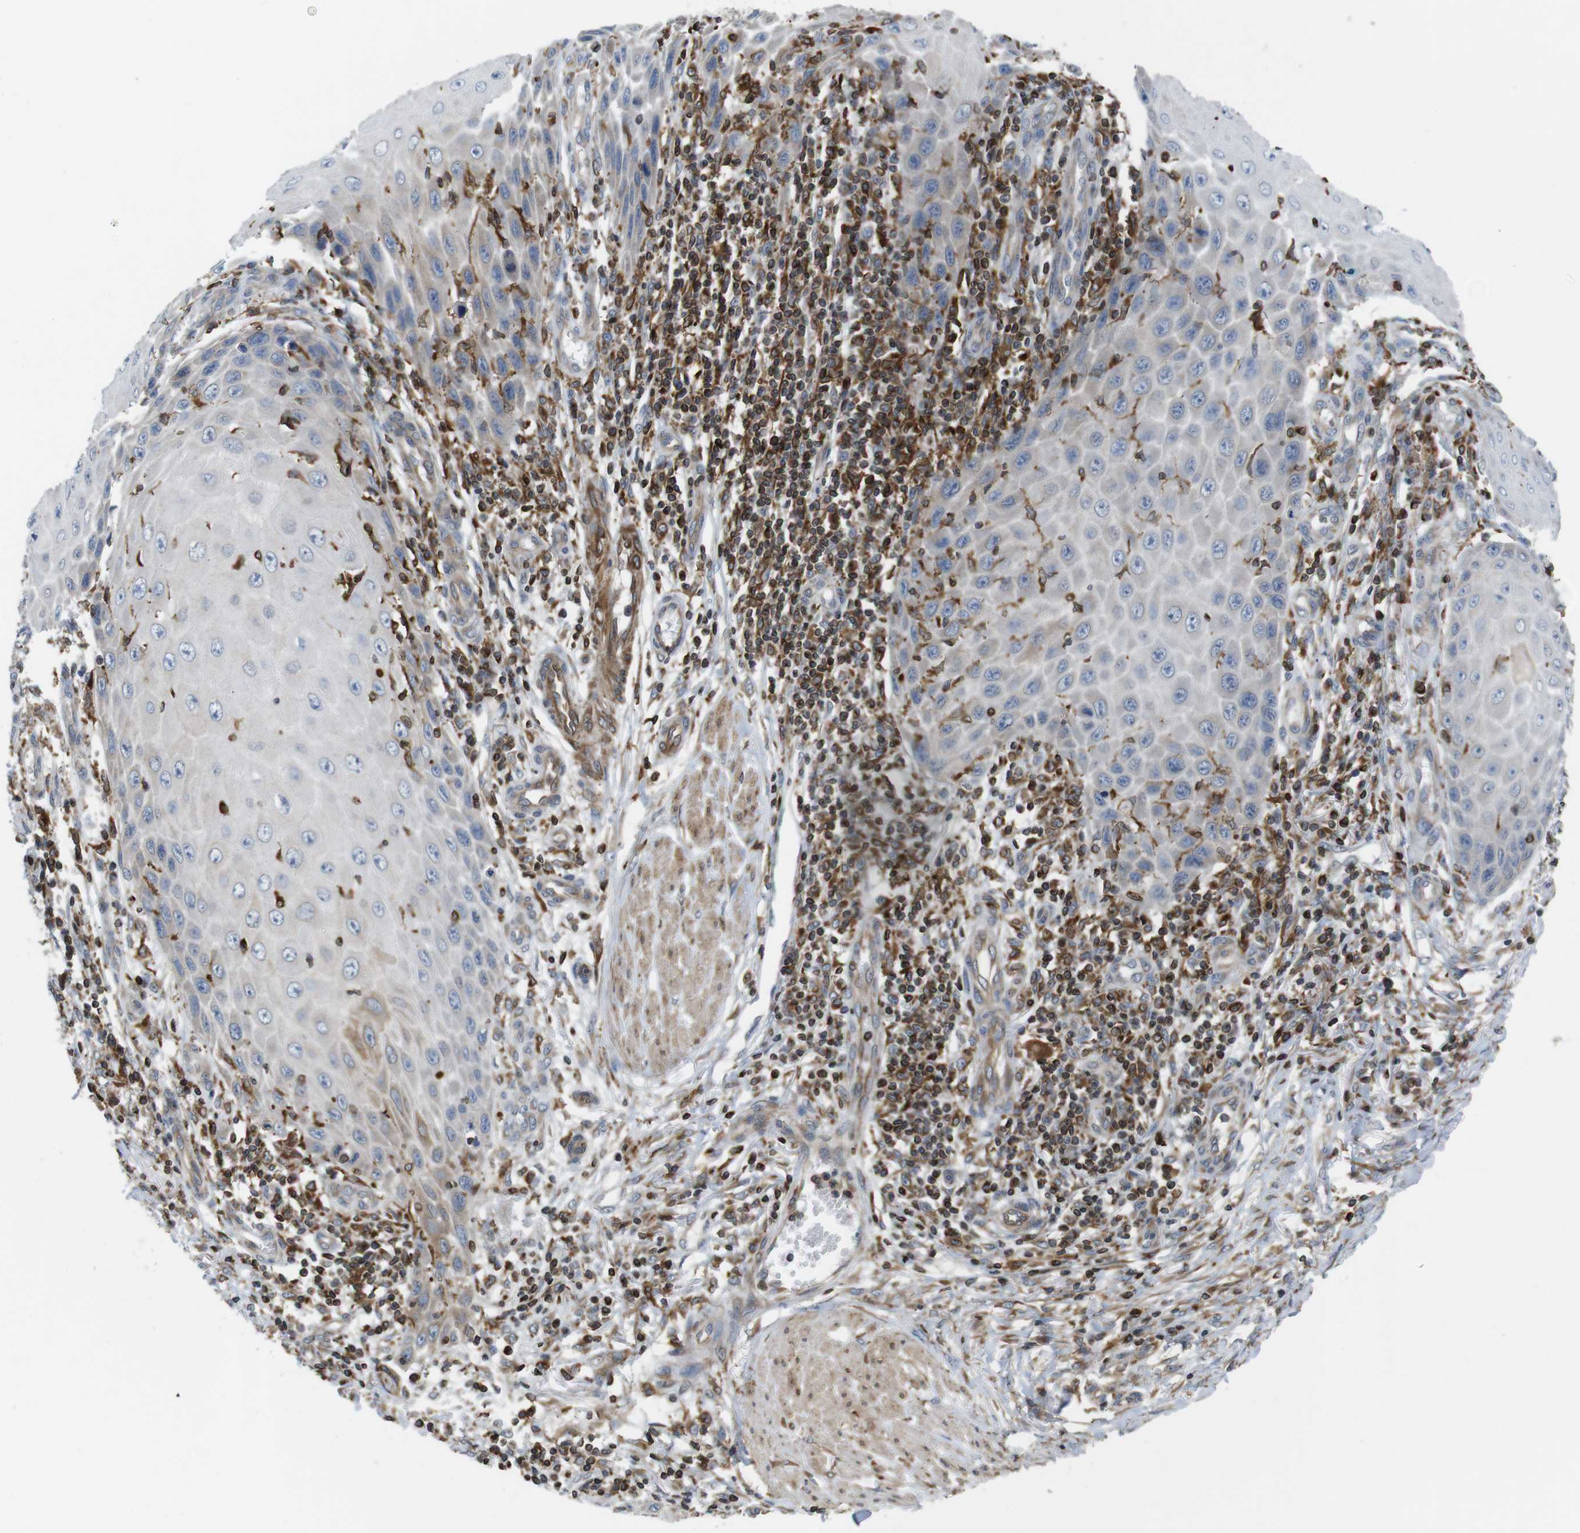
{"staining": {"intensity": "weak", "quantity": ">75%", "location": "cytoplasmic/membranous"}, "tissue": "skin cancer", "cell_type": "Tumor cells", "image_type": "cancer", "snomed": [{"axis": "morphology", "description": "Squamous cell carcinoma, NOS"}, {"axis": "topography", "description": "Skin"}], "caption": "Protein expression analysis of human skin cancer reveals weak cytoplasmic/membranous expression in approximately >75% of tumor cells.", "gene": "ARL6IP5", "patient": {"sex": "female", "age": 73}}